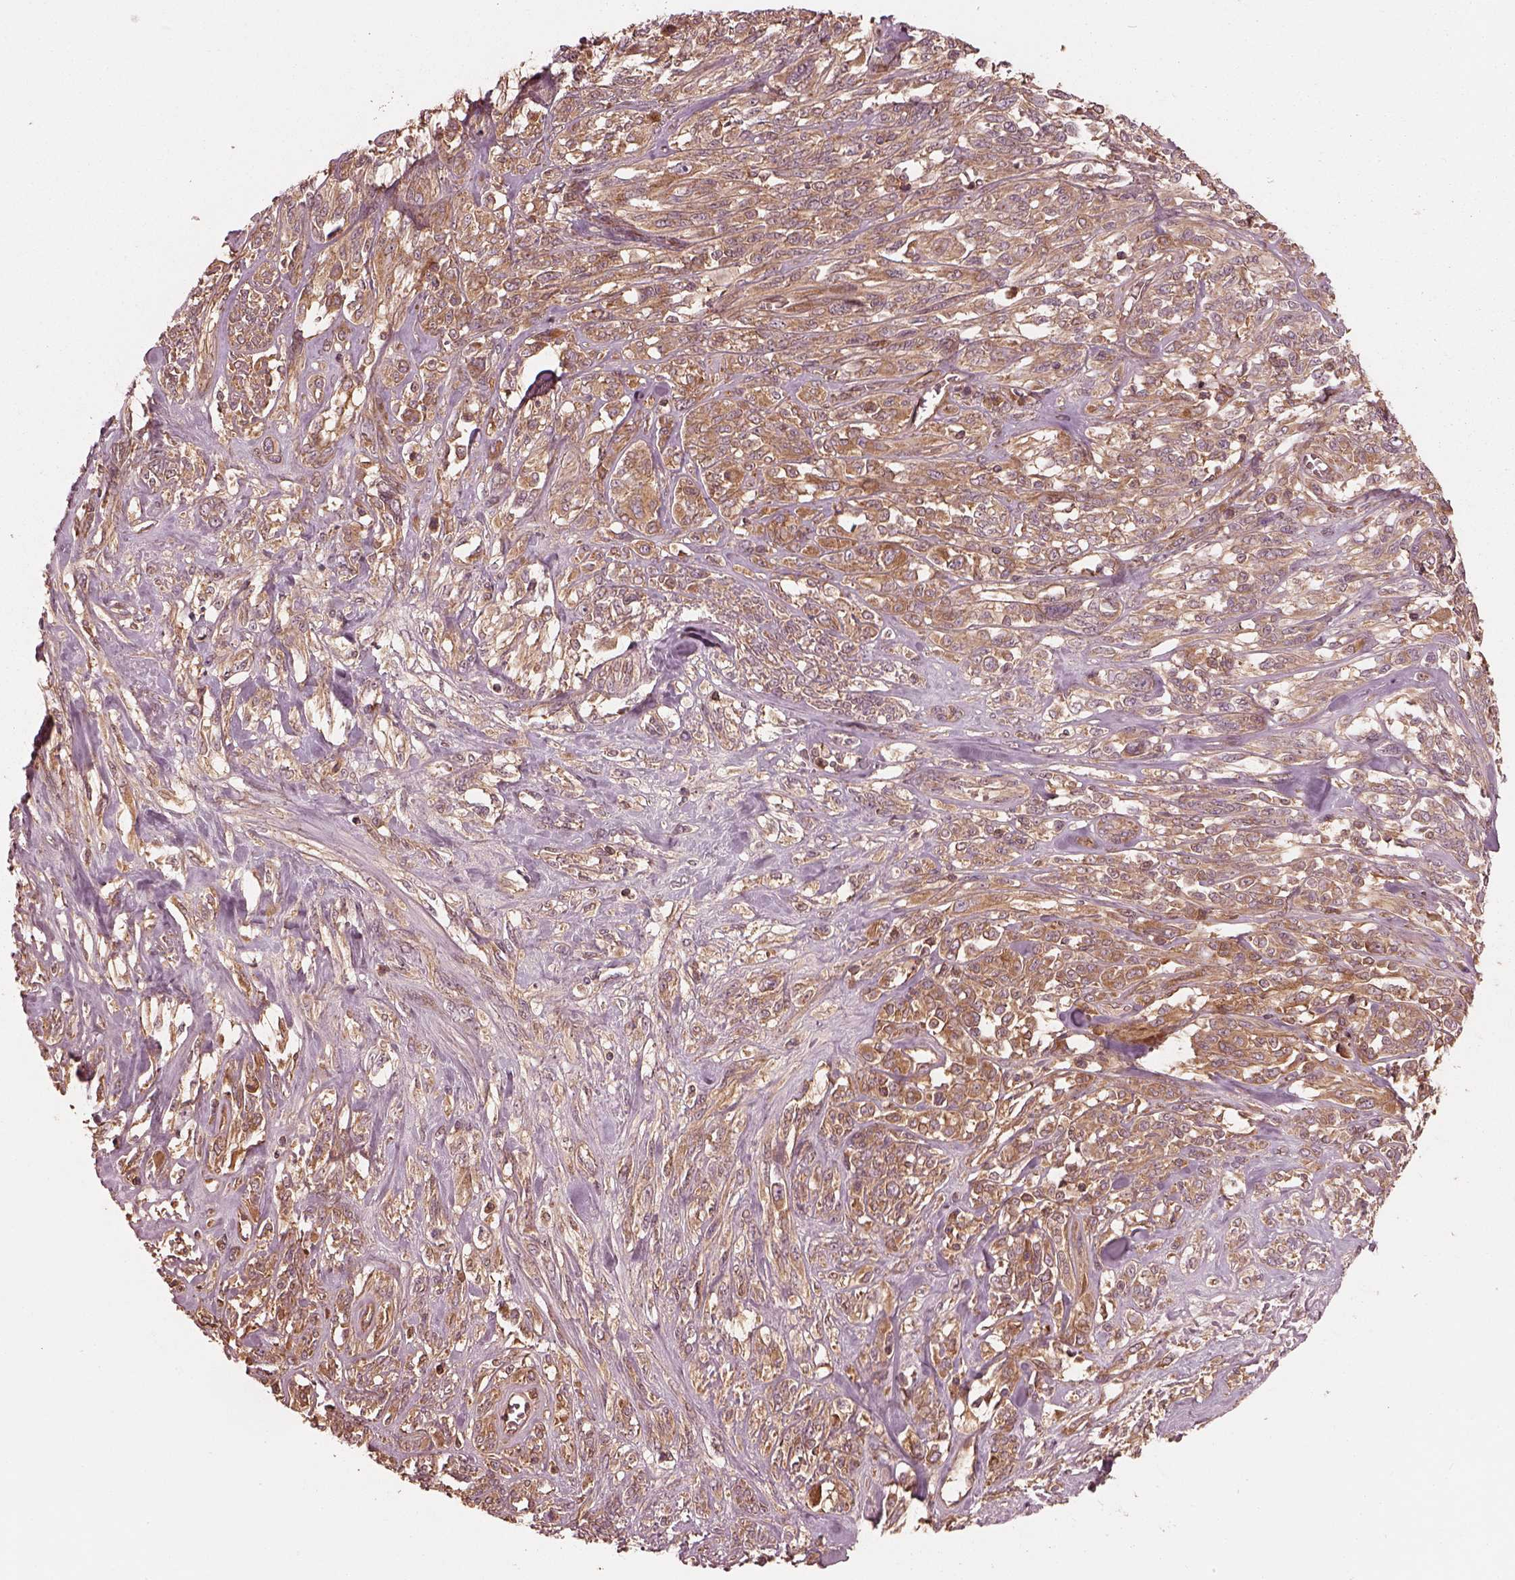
{"staining": {"intensity": "moderate", "quantity": ">75%", "location": "cytoplasmic/membranous"}, "tissue": "melanoma", "cell_type": "Tumor cells", "image_type": "cancer", "snomed": [{"axis": "morphology", "description": "Malignant melanoma, NOS"}, {"axis": "topography", "description": "Skin"}], "caption": "Immunohistochemical staining of malignant melanoma displays moderate cytoplasmic/membranous protein positivity in about >75% of tumor cells.", "gene": "PIK3R2", "patient": {"sex": "female", "age": 91}}